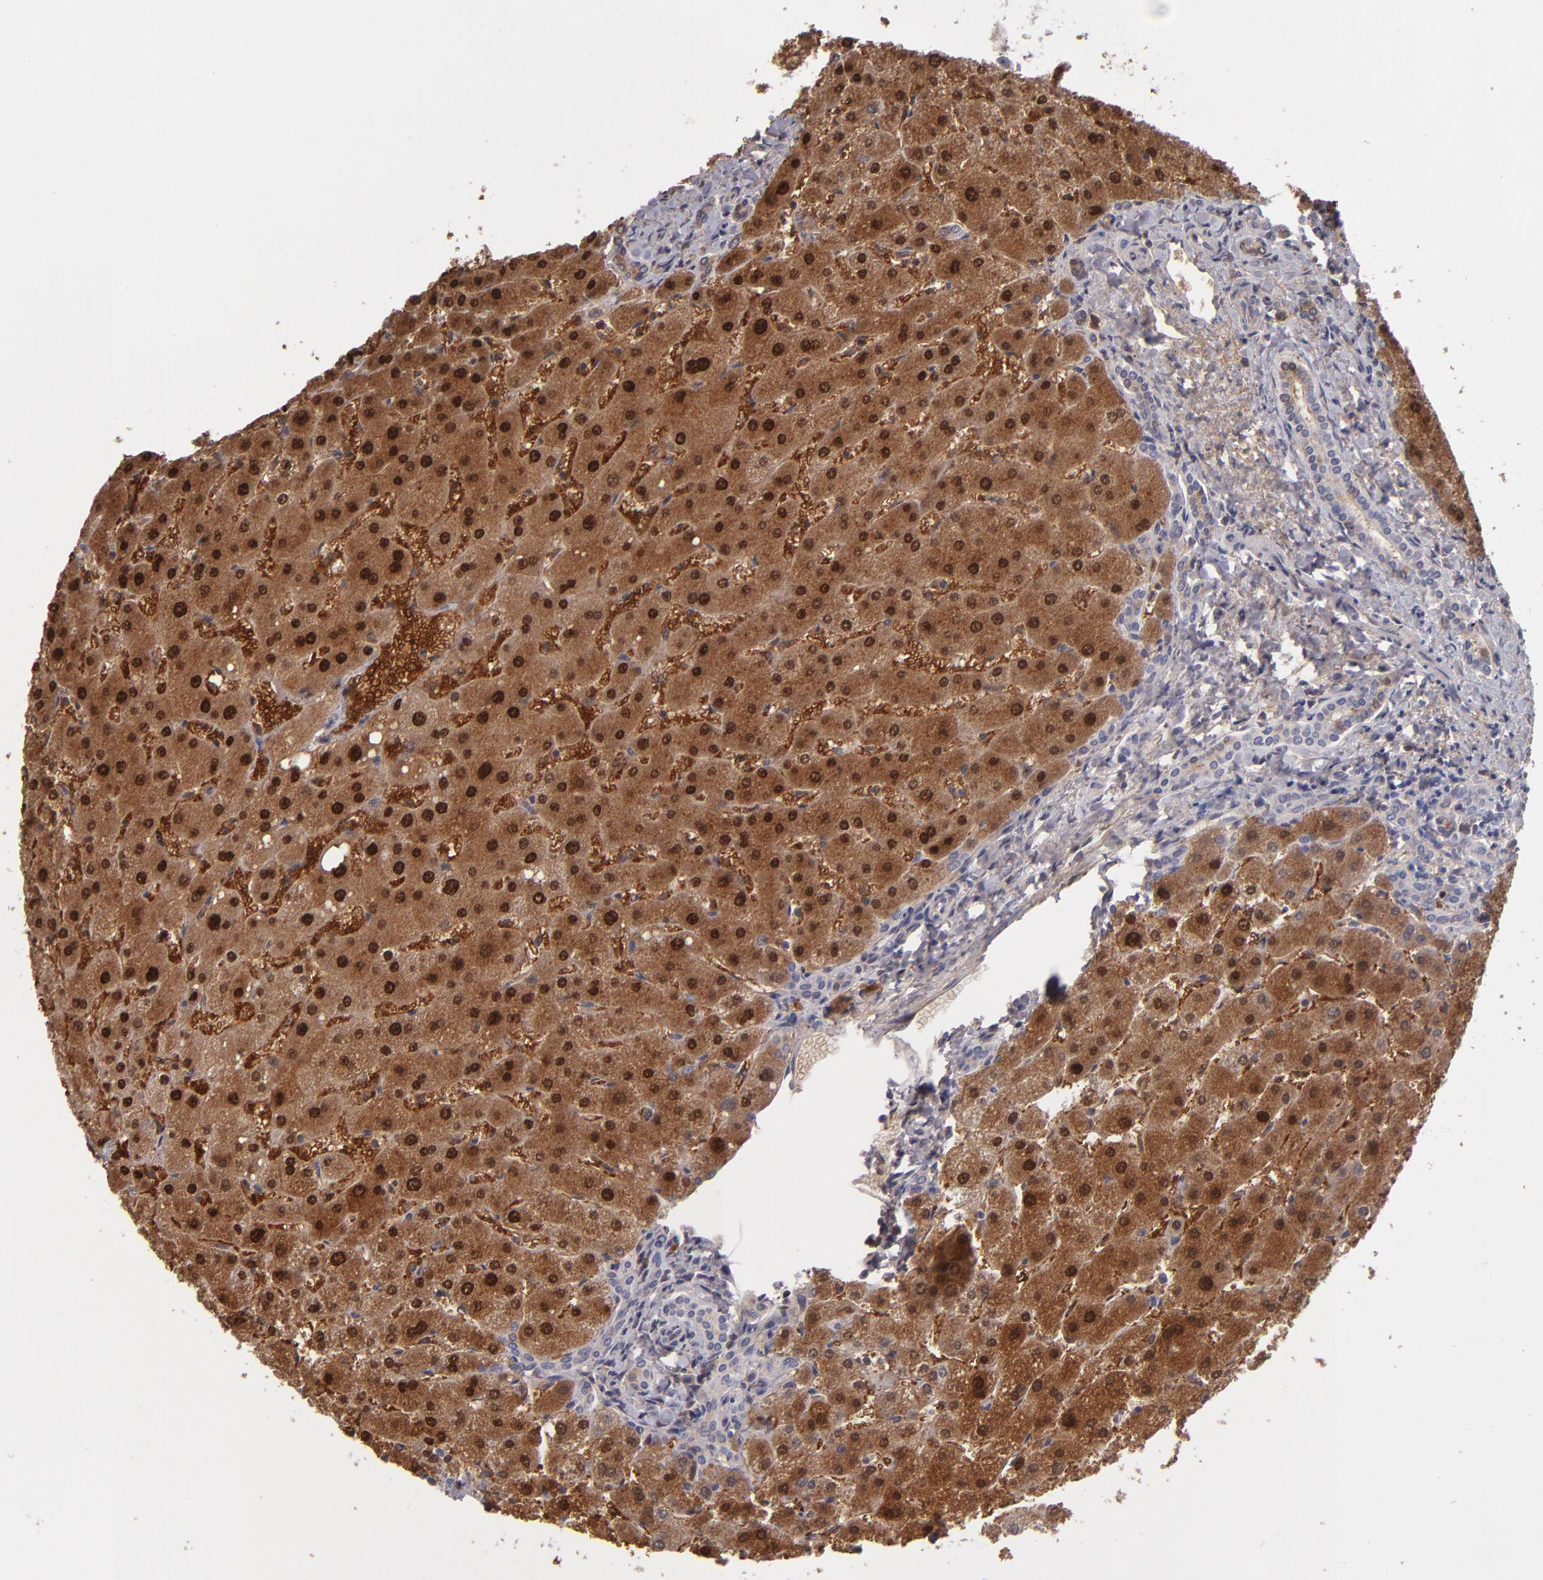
{"staining": {"intensity": "negative", "quantity": "none", "location": "none"}, "tissue": "liver", "cell_type": "Cholangiocytes", "image_type": "normal", "snomed": [{"axis": "morphology", "description": "Normal tissue, NOS"}, {"axis": "topography", "description": "Liver"}], "caption": "An immunohistochemistry histopathology image of normal liver is shown. There is no staining in cholangiocytes of liver. (Immunohistochemistry (ihc), brightfield microscopy, high magnification).", "gene": "ITIH4", "patient": {"sex": "male", "age": 67}}